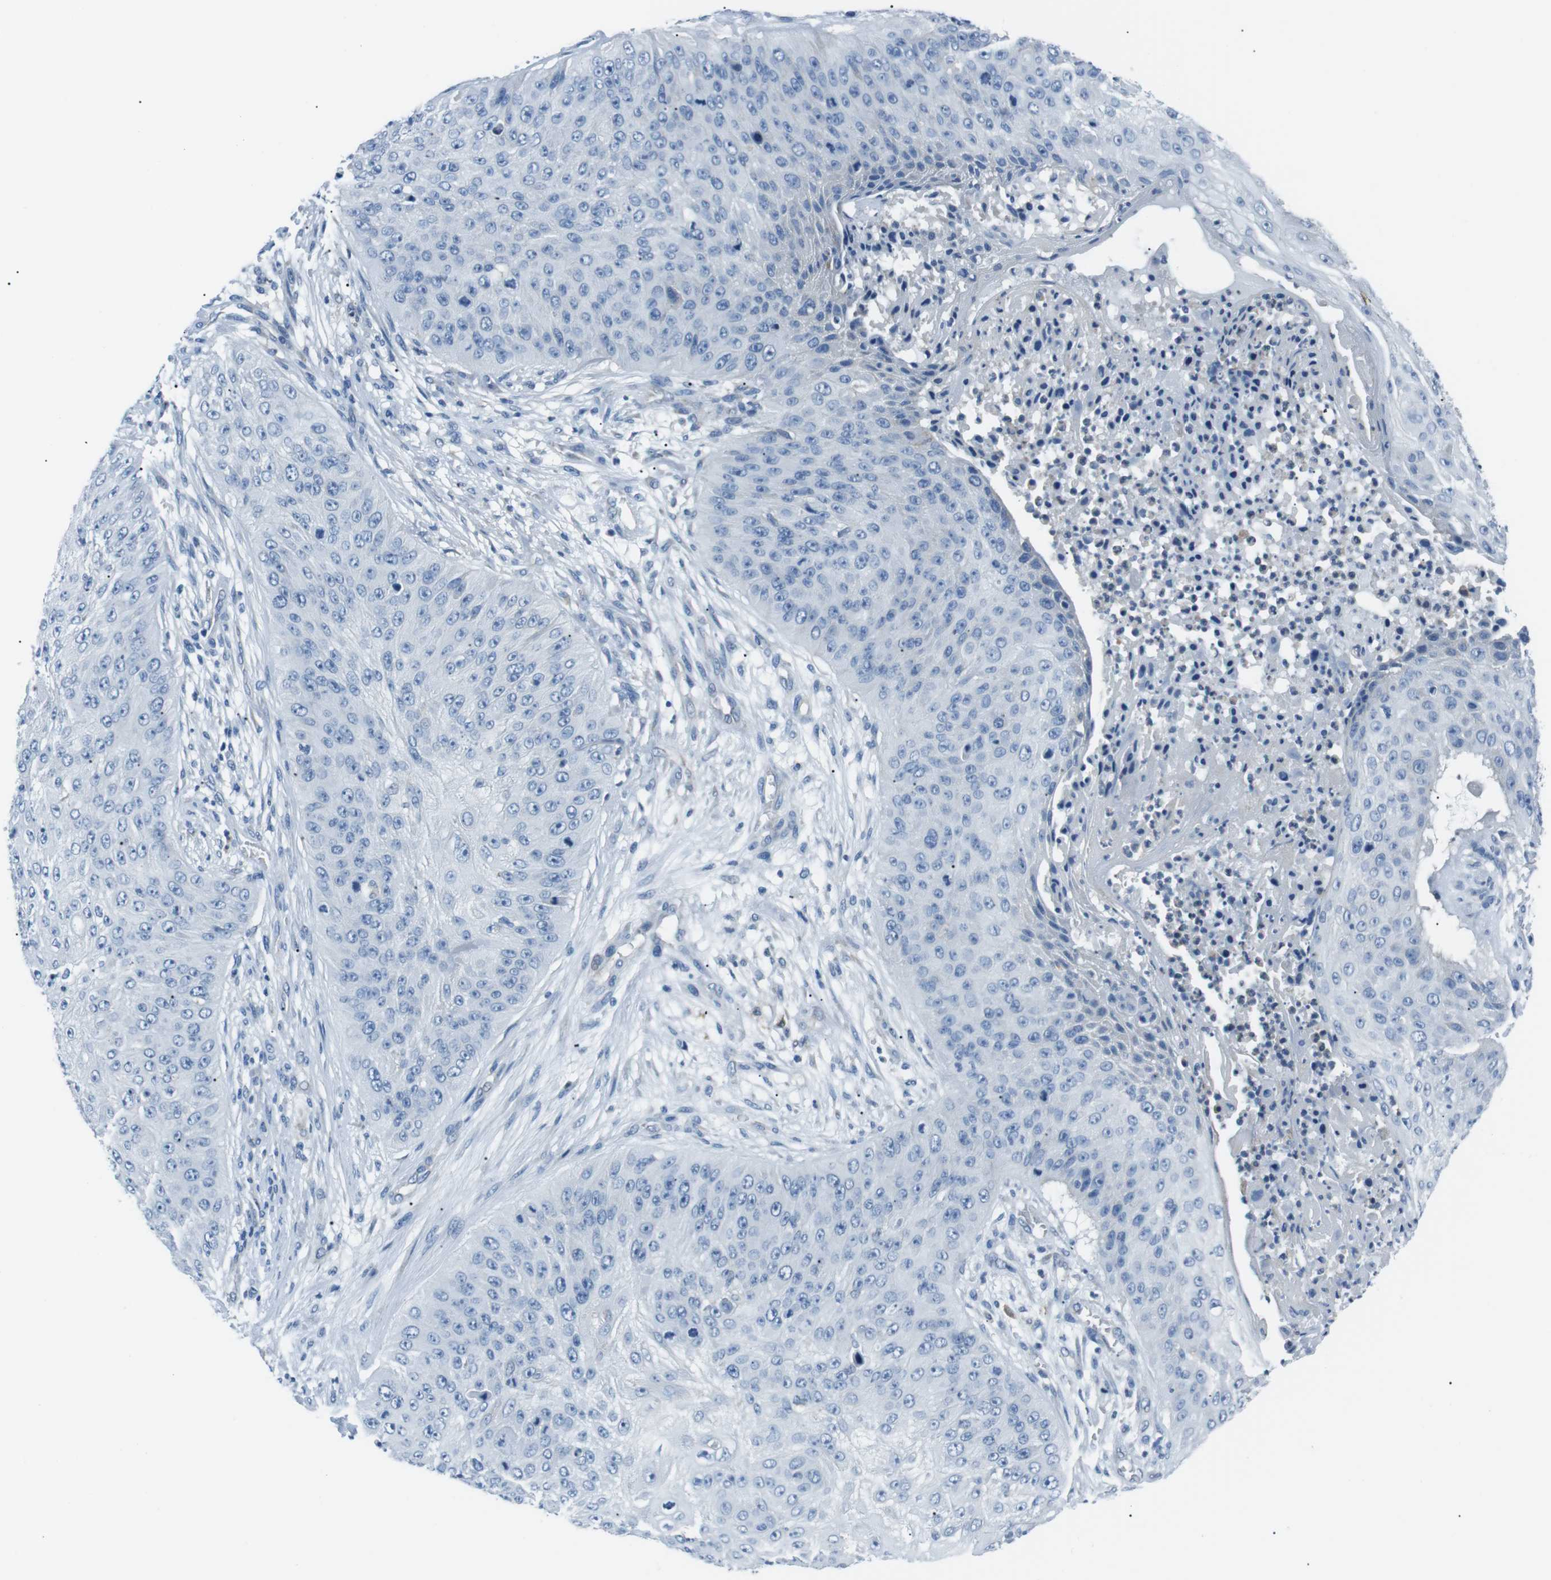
{"staining": {"intensity": "negative", "quantity": "none", "location": "none"}, "tissue": "skin cancer", "cell_type": "Tumor cells", "image_type": "cancer", "snomed": [{"axis": "morphology", "description": "Squamous cell carcinoma, NOS"}, {"axis": "topography", "description": "Skin"}], "caption": "The photomicrograph exhibits no staining of tumor cells in skin cancer (squamous cell carcinoma). (Brightfield microscopy of DAB (3,3'-diaminobenzidine) IHC at high magnification).", "gene": "CSF2RA", "patient": {"sex": "female", "age": 80}}